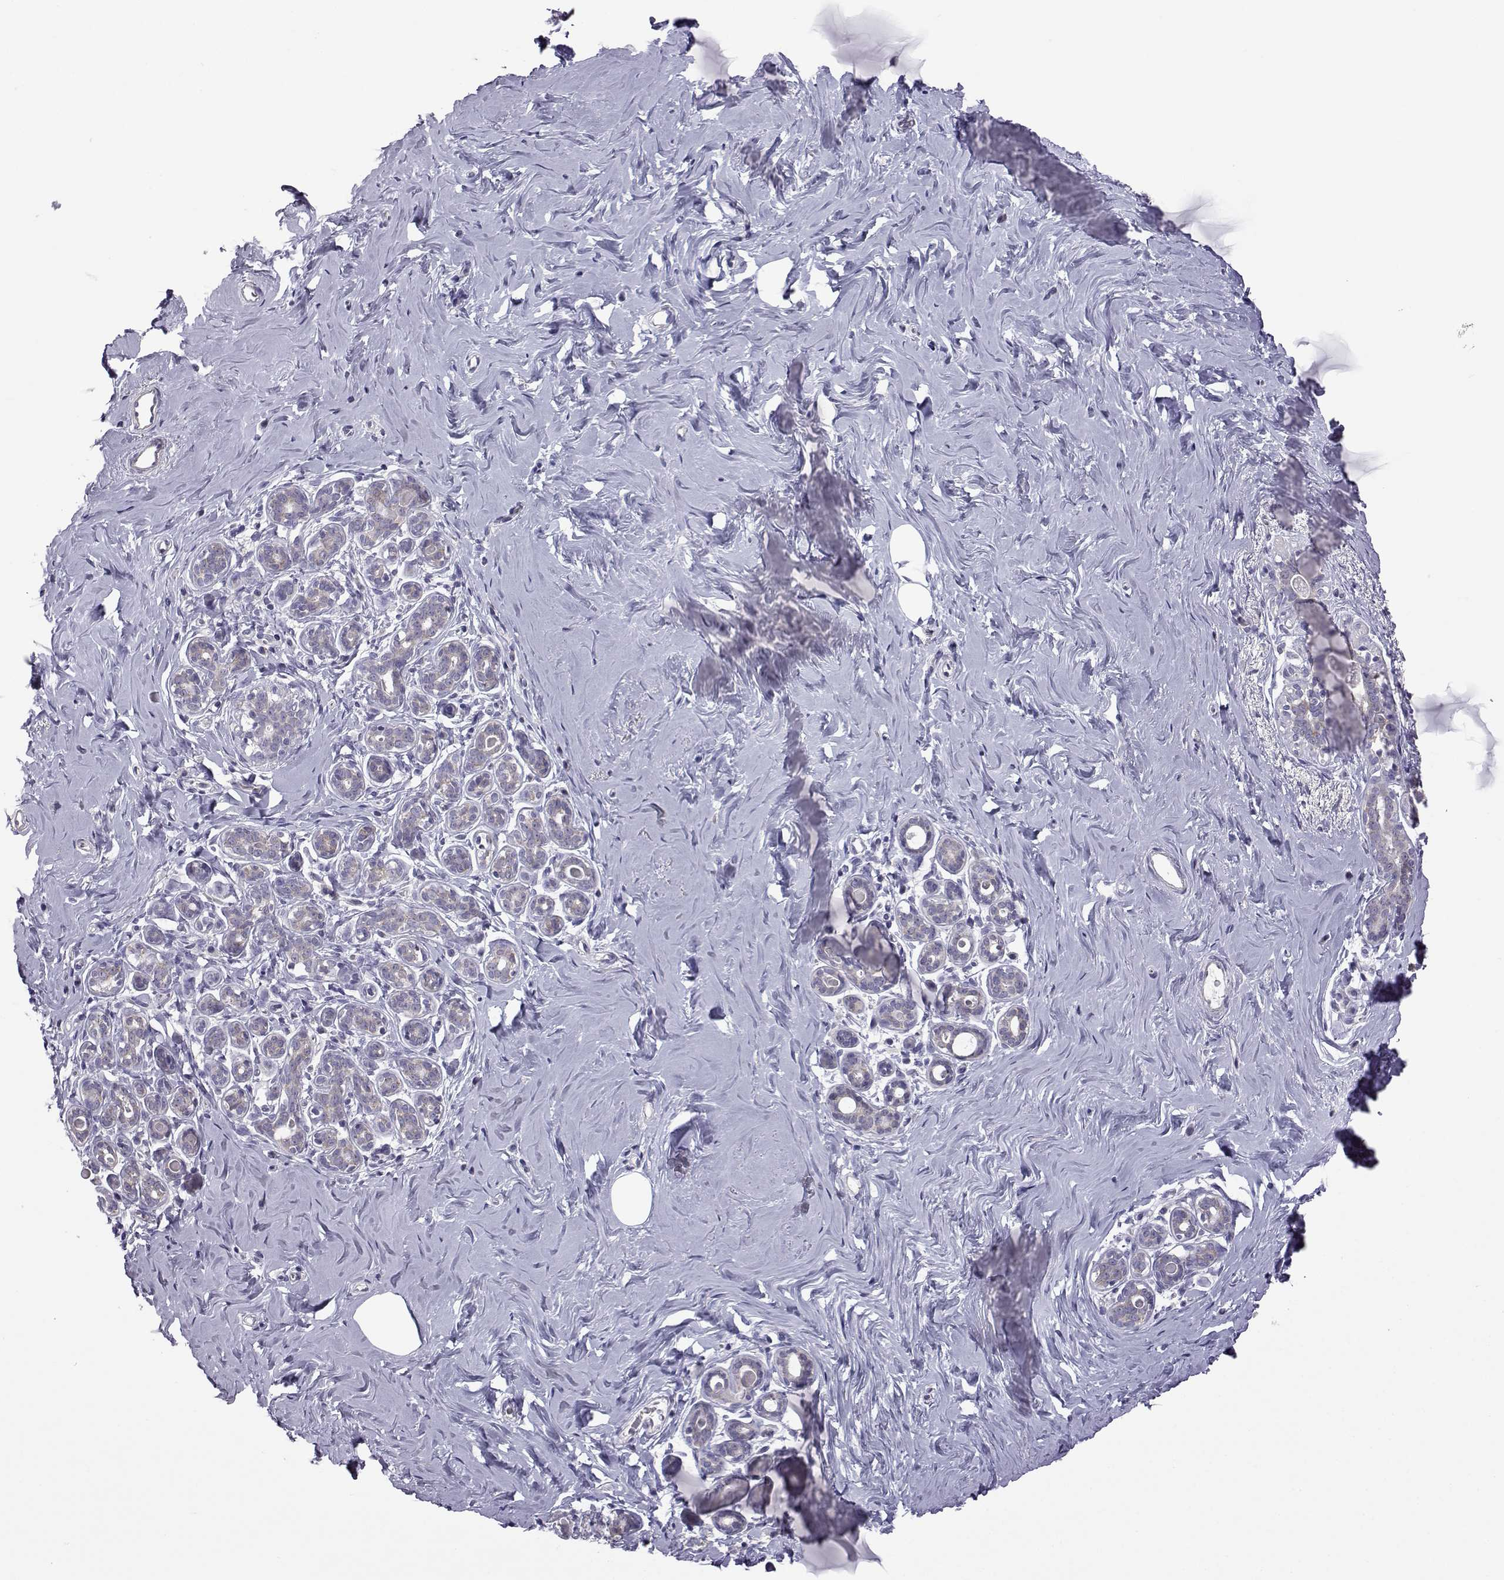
{"staining": {"intensity": "negative", "quantity": "none", "location": "none"}, "tissue": "breast", "cell_type": "Adipocytes", "image_type": "normal", "snomed": [{"axis": "morphology", "description": "Normal tissue, NOS"}, {"axis": "topography", "description": "Skin"}, {"axis": "topography", "description": "Breast"}], "caption": "Protein analysis of normal breast reveals no significant staining in adipocytes. Nuclei are stained in blue.", "gene": "VGF", "patient": {"sex": "female", "age": 43}}